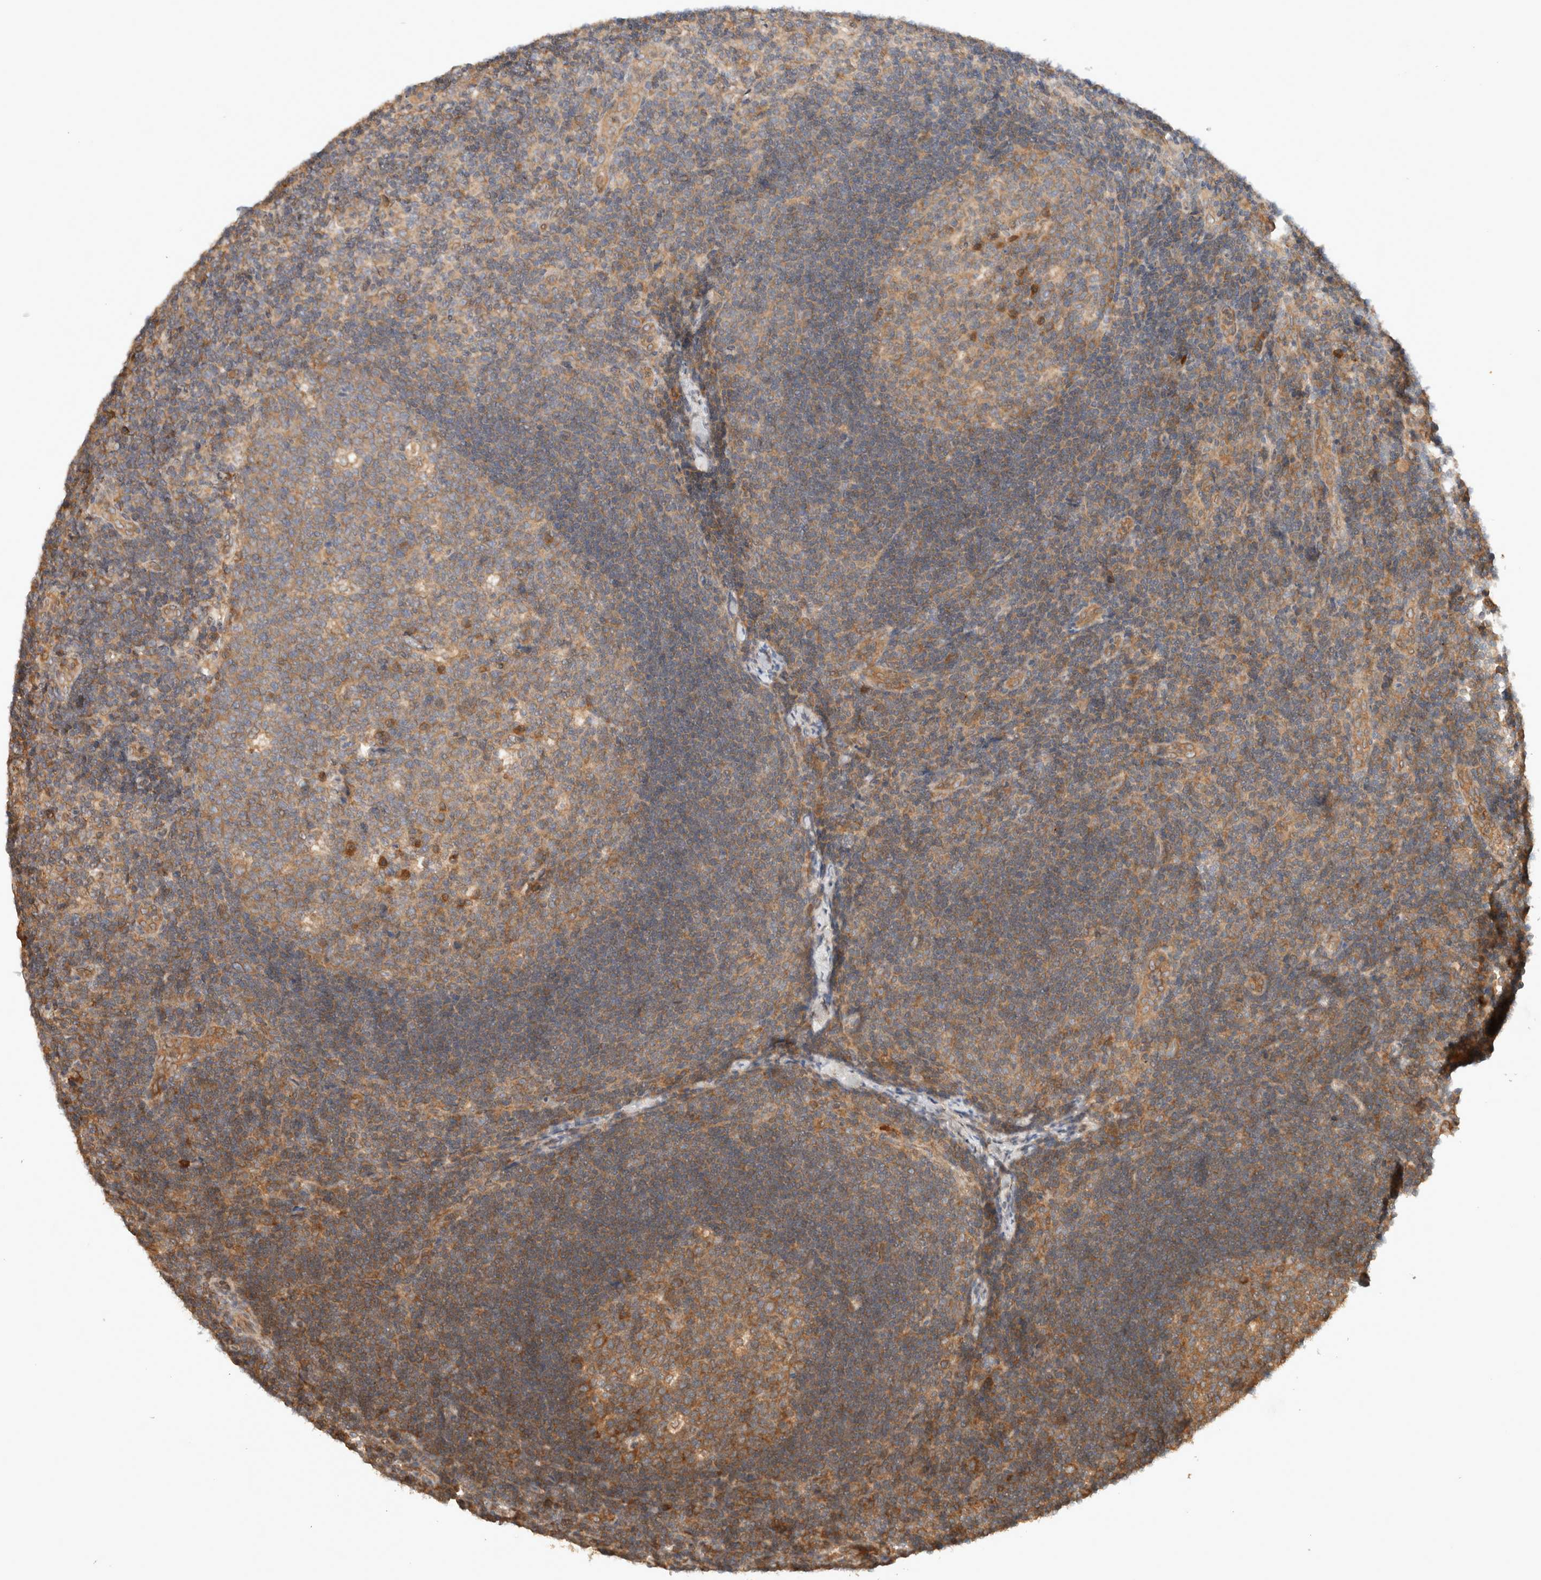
{"staining": {"intensity": "moderate", "quantity": "25%-75%", "location": "cytoplasmic/membranous"}, "tissue": "lymph node", "cell_type": "Germinal center cells", "image_type": "normal", "snomed": [{"axis": "morphology", "description": "Normal tissue, NOS"}, {"axis": "topography", "description": "Lymph node"}], "caption": "A medium amount of moderate cytoplasmic/membranous expression is identified in about 25%-75% of germinal center cells in benign lymph node.", "gene": "ARFGEF2", "patient": {"sex": "female", "age": 22}}